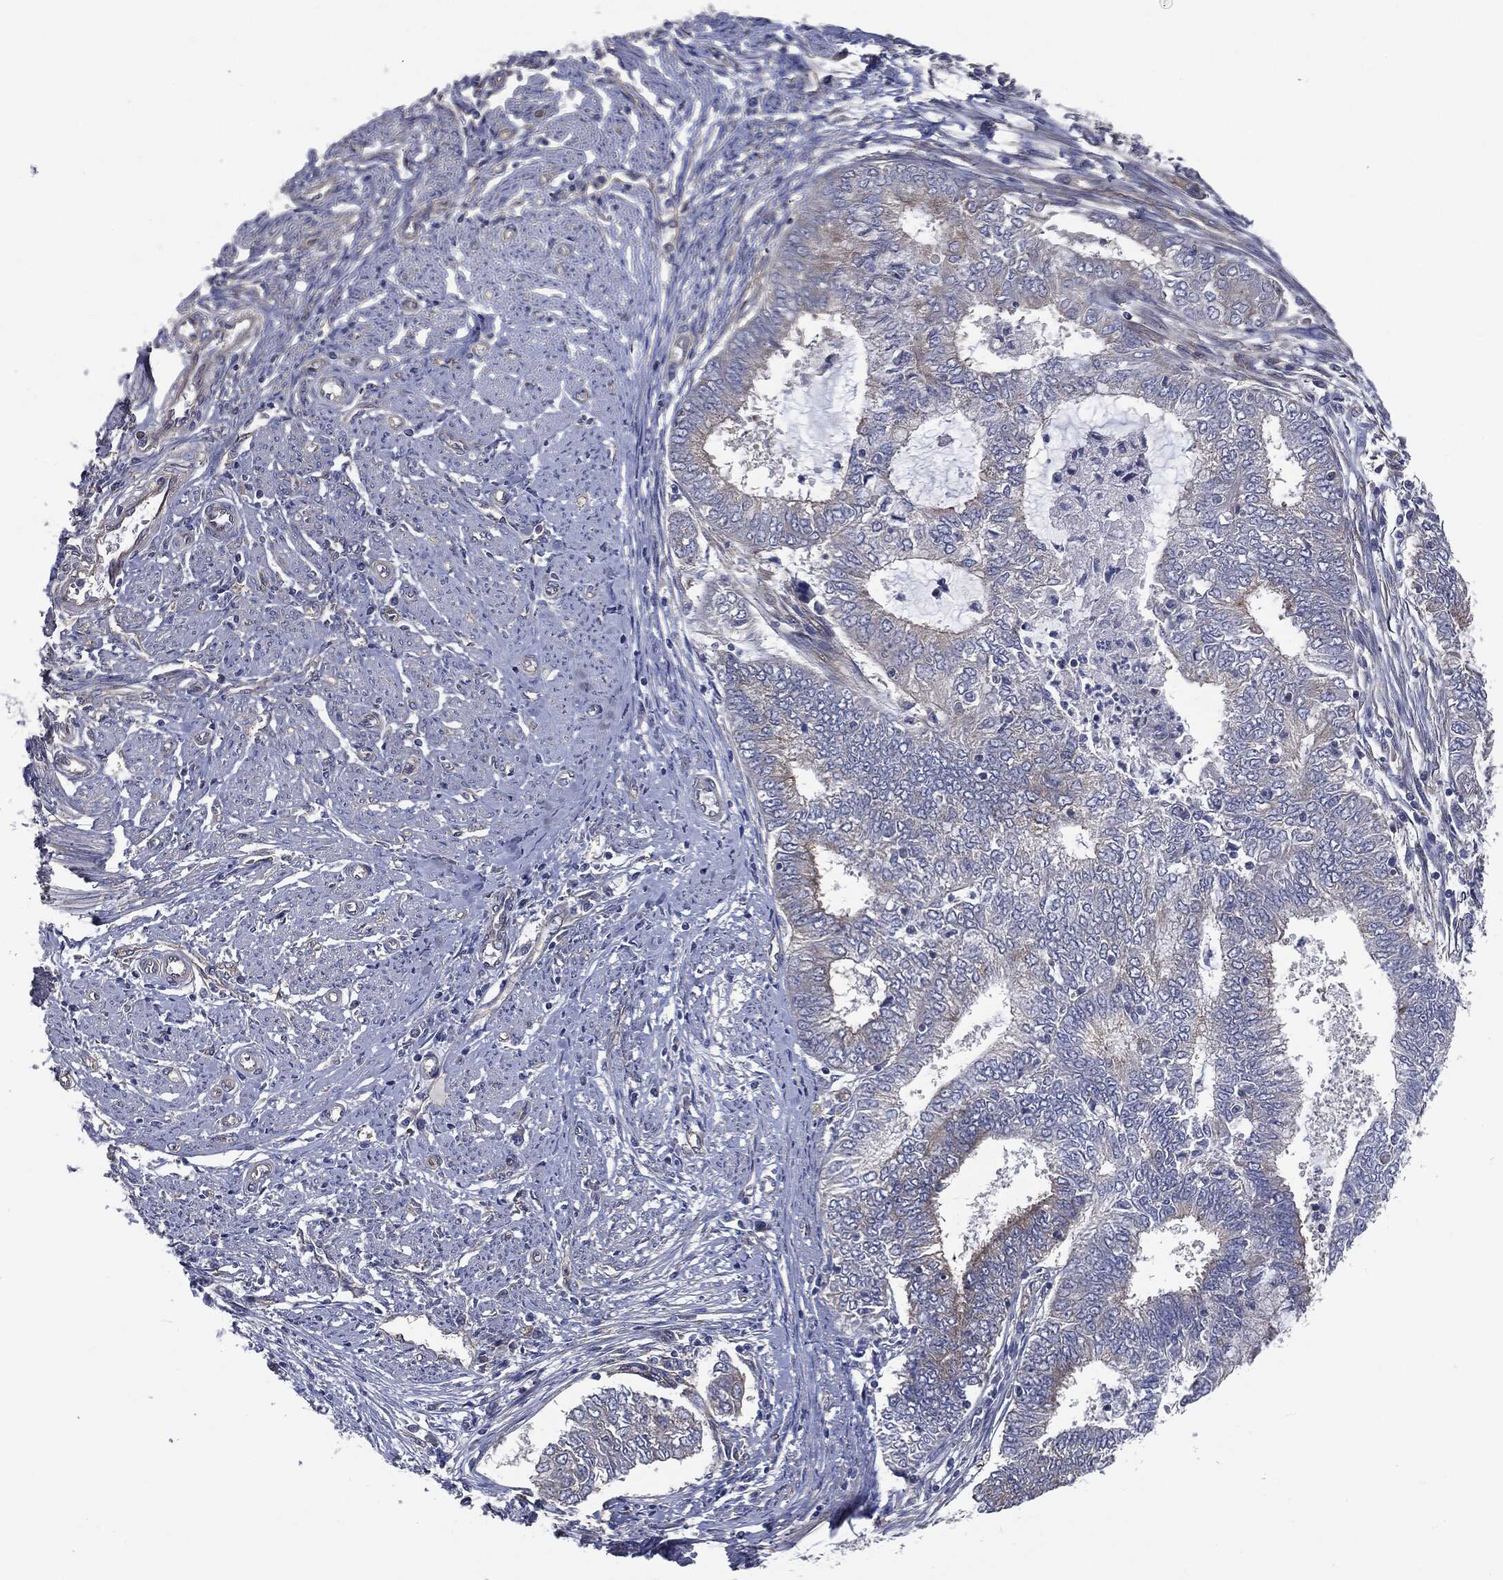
{"staining": {"intensity": "negative", "quantity": "none", "location": "none"}, "tissue": "endometrial cancer", "cell_type": "Tumor cells", "image_type": "cancer", "snomed": [{"axis": "morphology", "description": "Adenocarcinoma, NOS"}, {"axis": "topography", "description": "Endometrium"}], "caption": "The IHC photomicrograph has no significant expression in tumor cells of adenocarcinoma (endometrial) tissue.", "gene": "EPS15L1", "patient": {"sex": "female", "age": 62}}